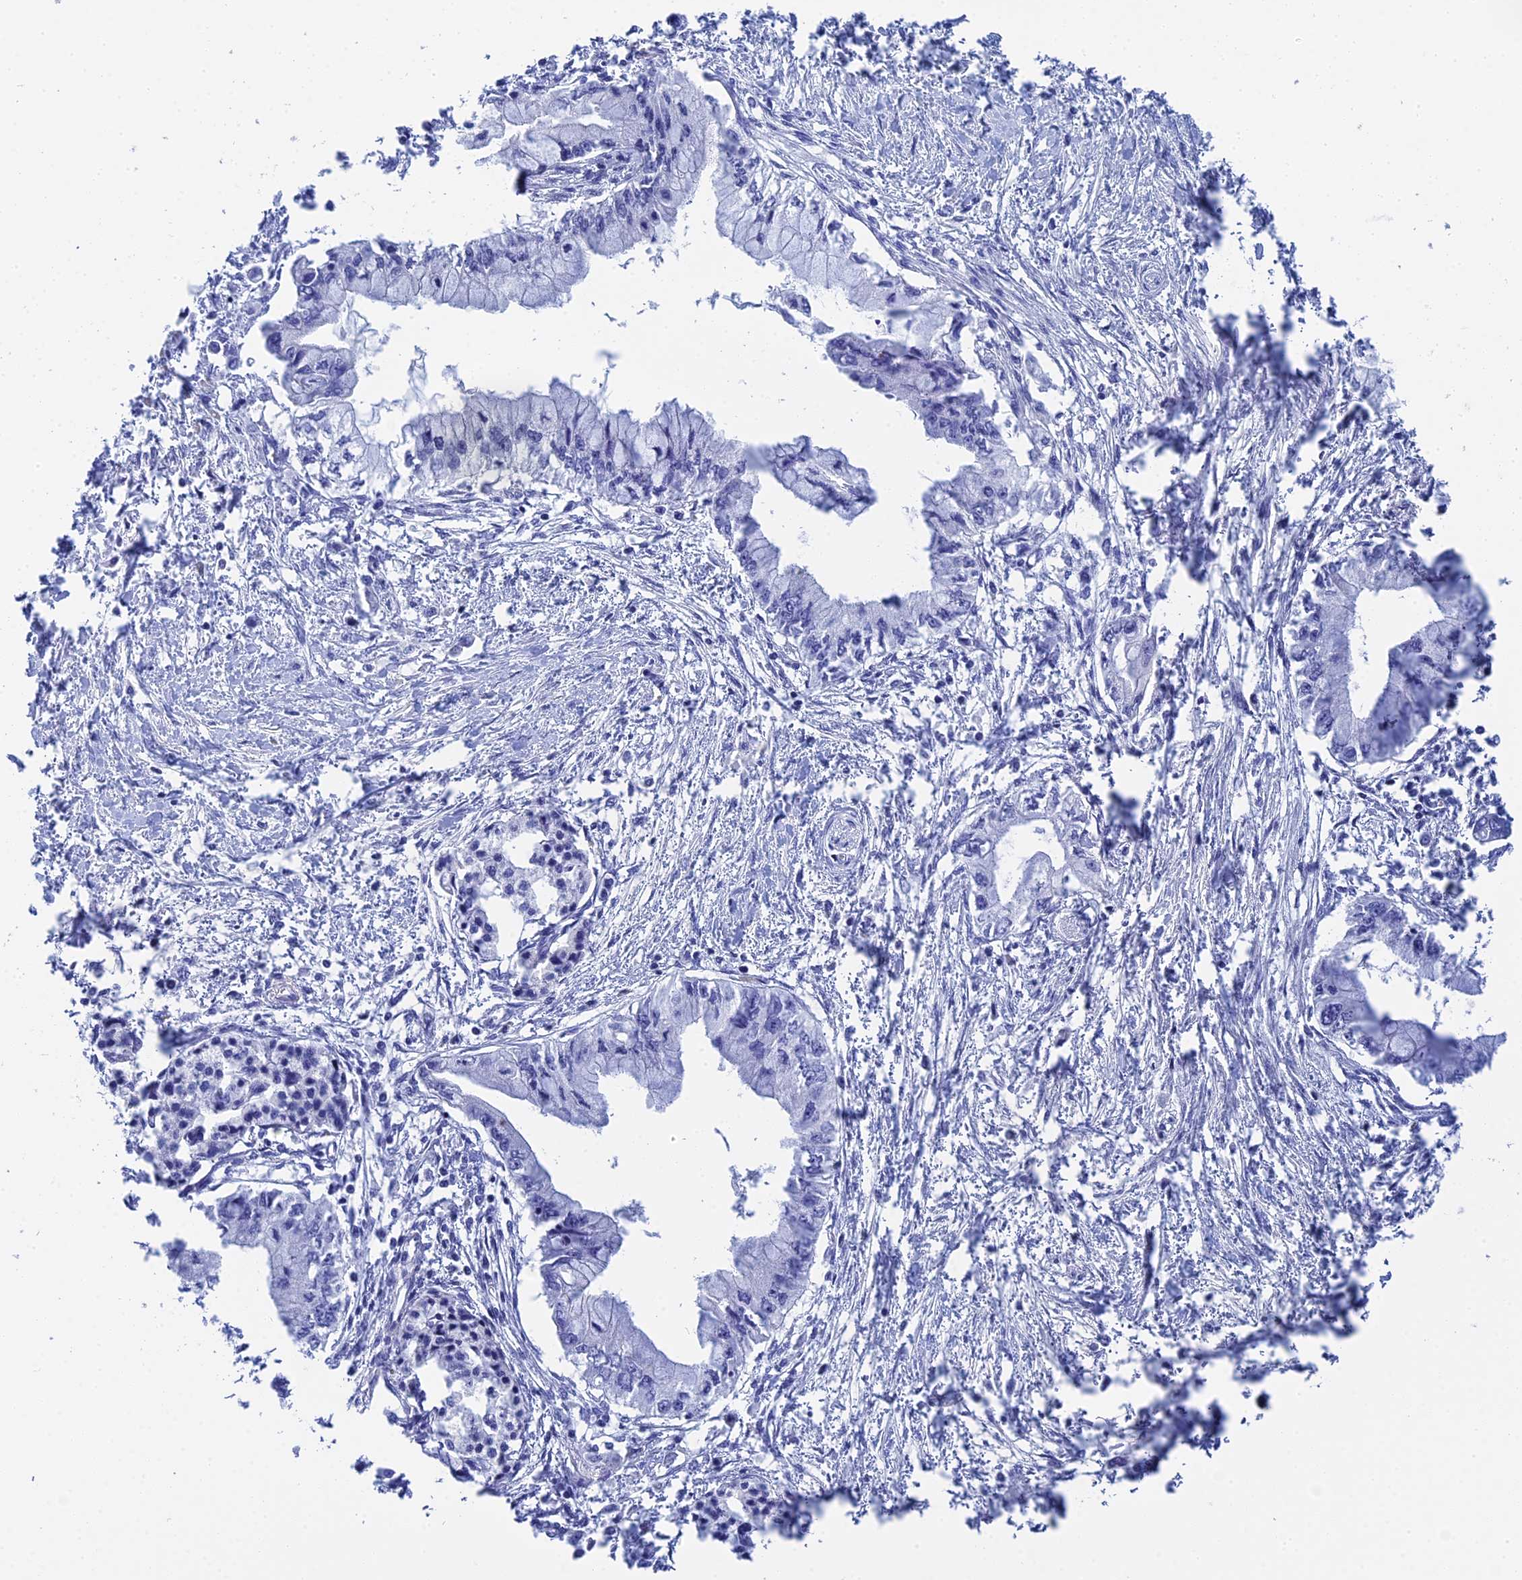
{"staining": {"intensity": "negative", "quantity": "none", "location": "none"}, "tissue": "pancreatic cancer", "cell_type": "Tumor cells", "image_type": "cancer", "snomed": [{"axis": "morphology", "description": "Adenocarcinoma, NOS"}, {"axis": "topography", "description": "Pancreas"}], "caption": "Immunohistochemical staining of adenocarcinoma (pancreatic) demonstrates no significant staining in tumor cells.", "gene": "TEX101", "patient": {"sex": "male", "age": 48}}